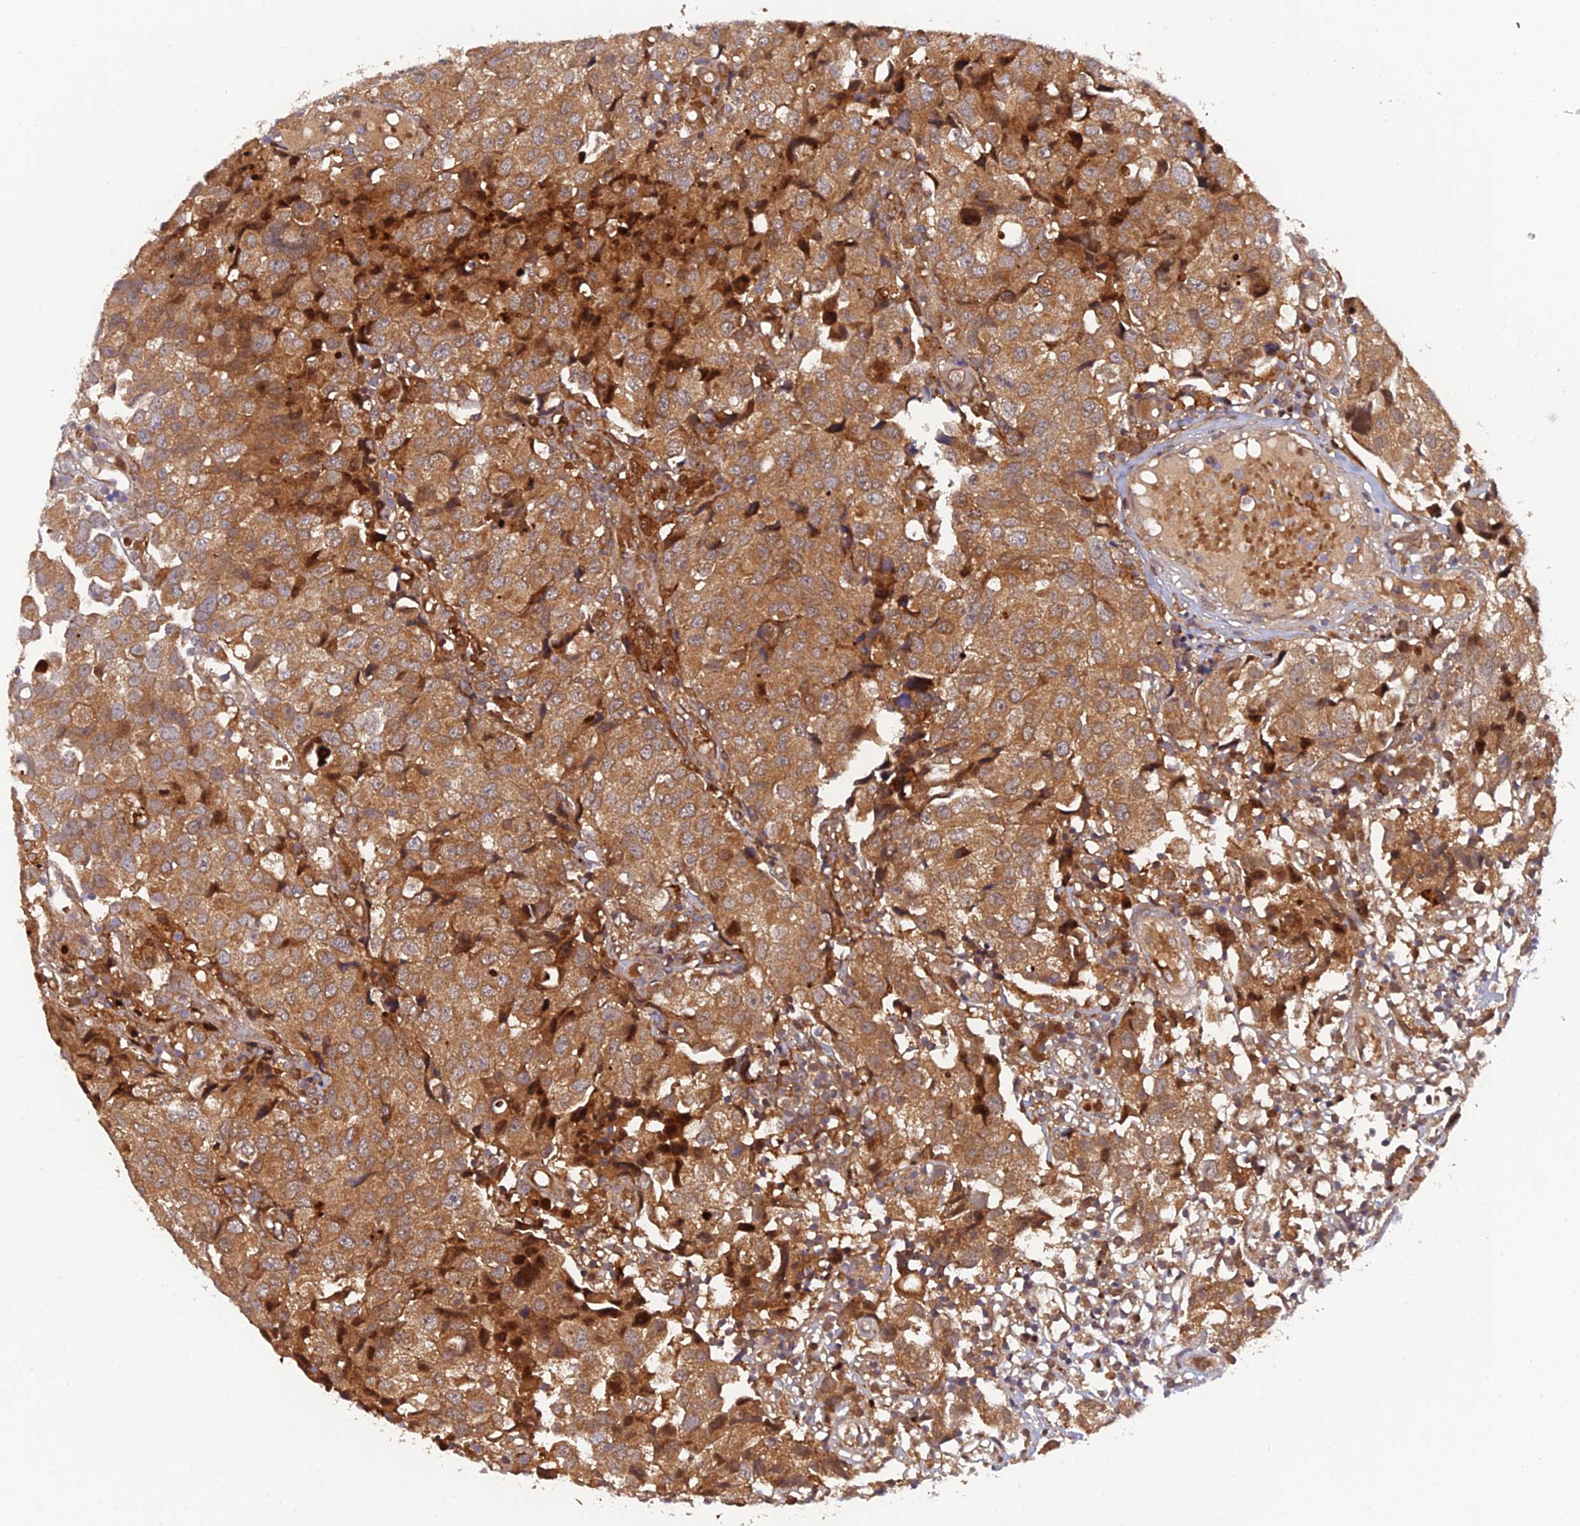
{"staining": {"intensity": "strong", "quantity": ">75%", "location": "cytoplasmic/membranous"}, "tissue": "urothelial cancer", "cell_type": "Tumor cells", "image_type": "cancer", "snomed": [{"axis": "morphology", "description": "Urothelial carcinoma, High grade"}, {"axis": "topography", "description": "Urinary bladder"}], "caption": "IHC of high-grade urothelial carcinoma demonstrates high levels of strong cytoplasmic/membranous staining in about >75% of tumor cells.", "gene": "ARL2BP", "patient": {"sex": "female", "age": 75}}